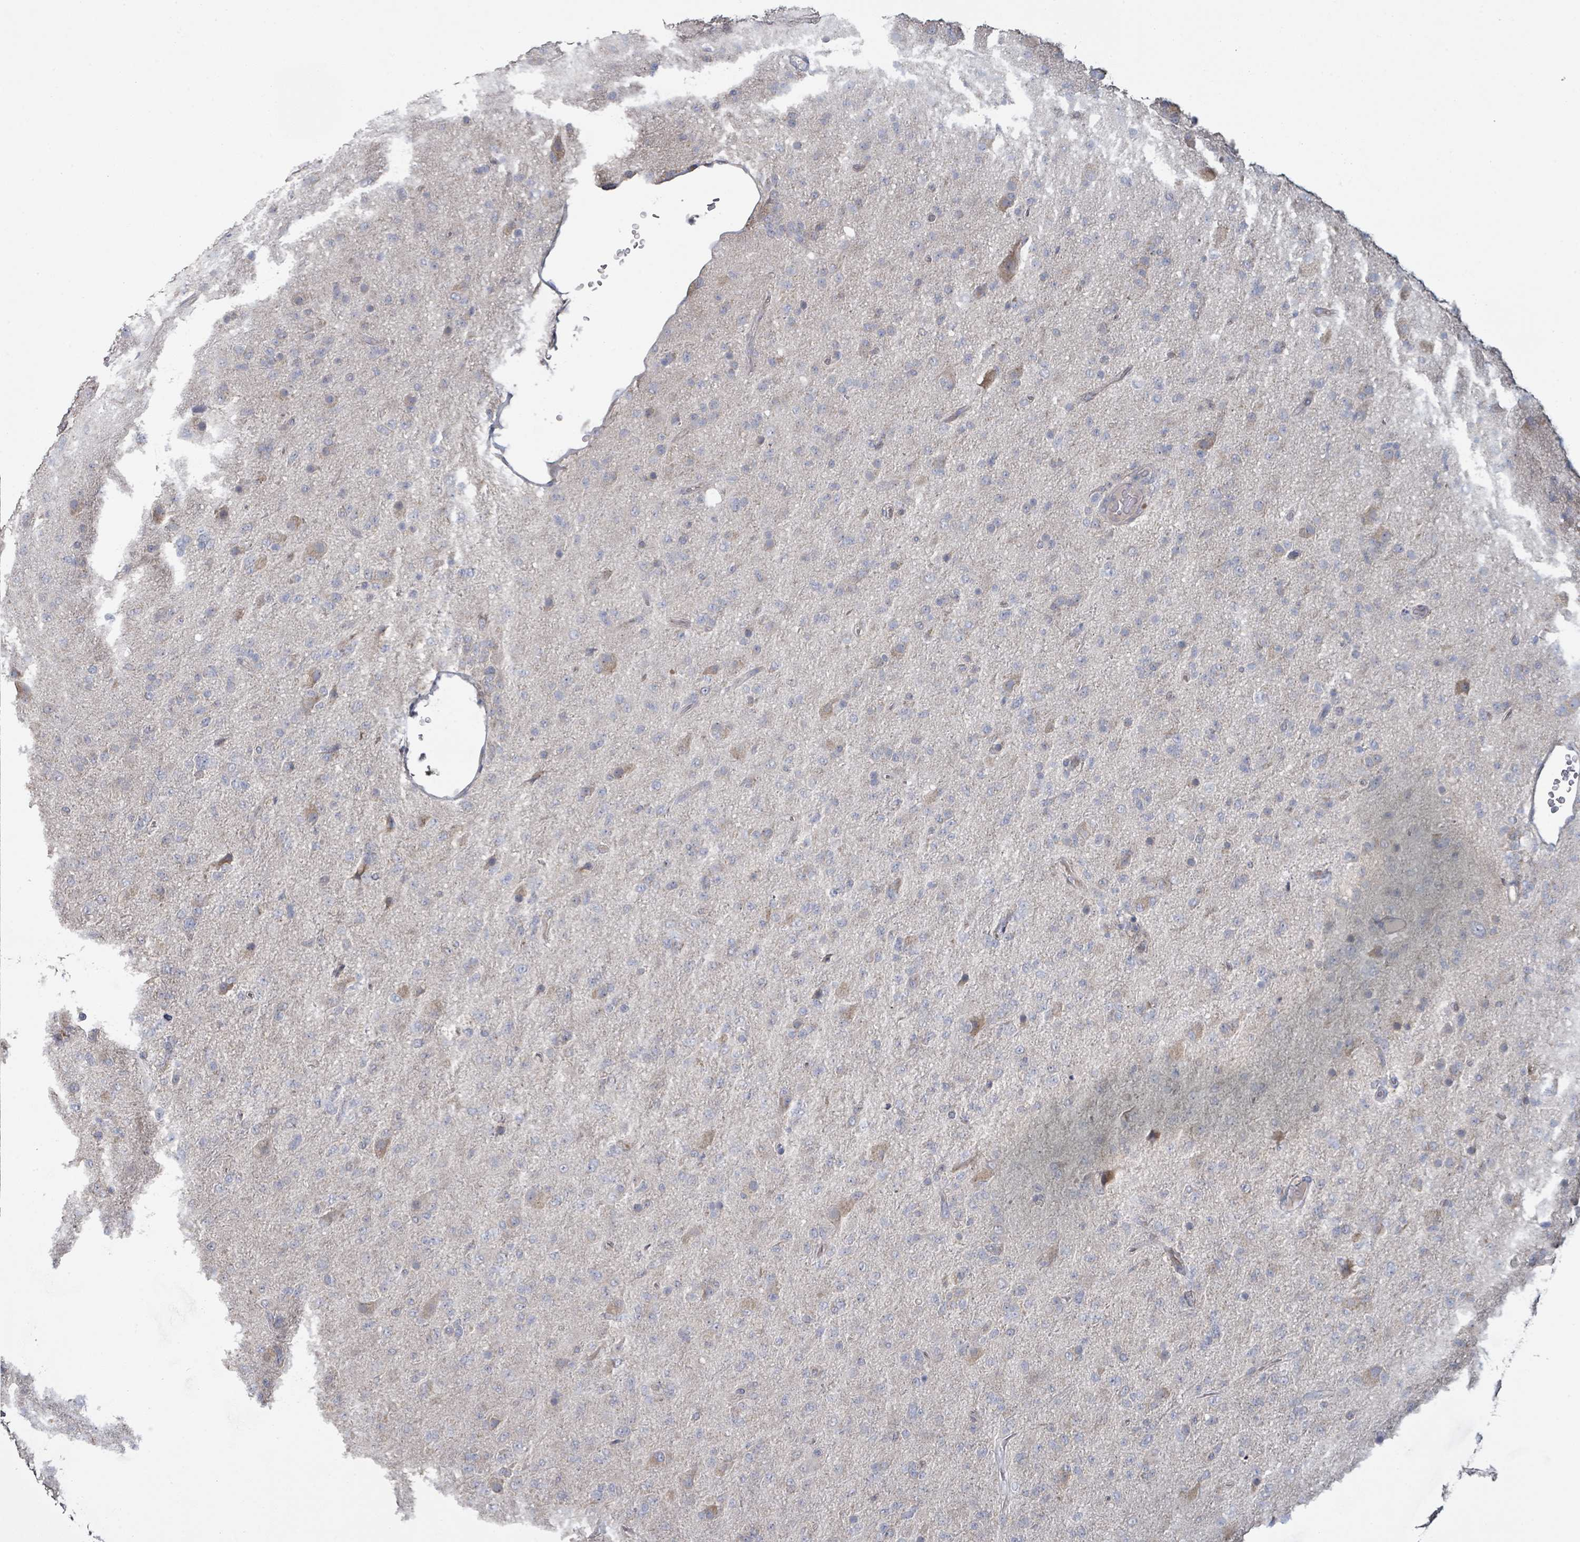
{"staining": {"intensity": "negative", "quantity": "none", "location": "none"}, "tissue": "glioma", "cell_type": "Tumor cells", "image_type": "cancer", "snomed": [{"axis": "morphology", "description": "Glioma, malignant, Low grade"}, {"axis": "topography", "description": "Brain"}], "caption": "Malignant low-grade glioma stained for a protein using immunohistochemistry (IHC) shows no expression tumor cells.", "gene": "KCNS2", "patient": {"sex": "male", "age": 65}}